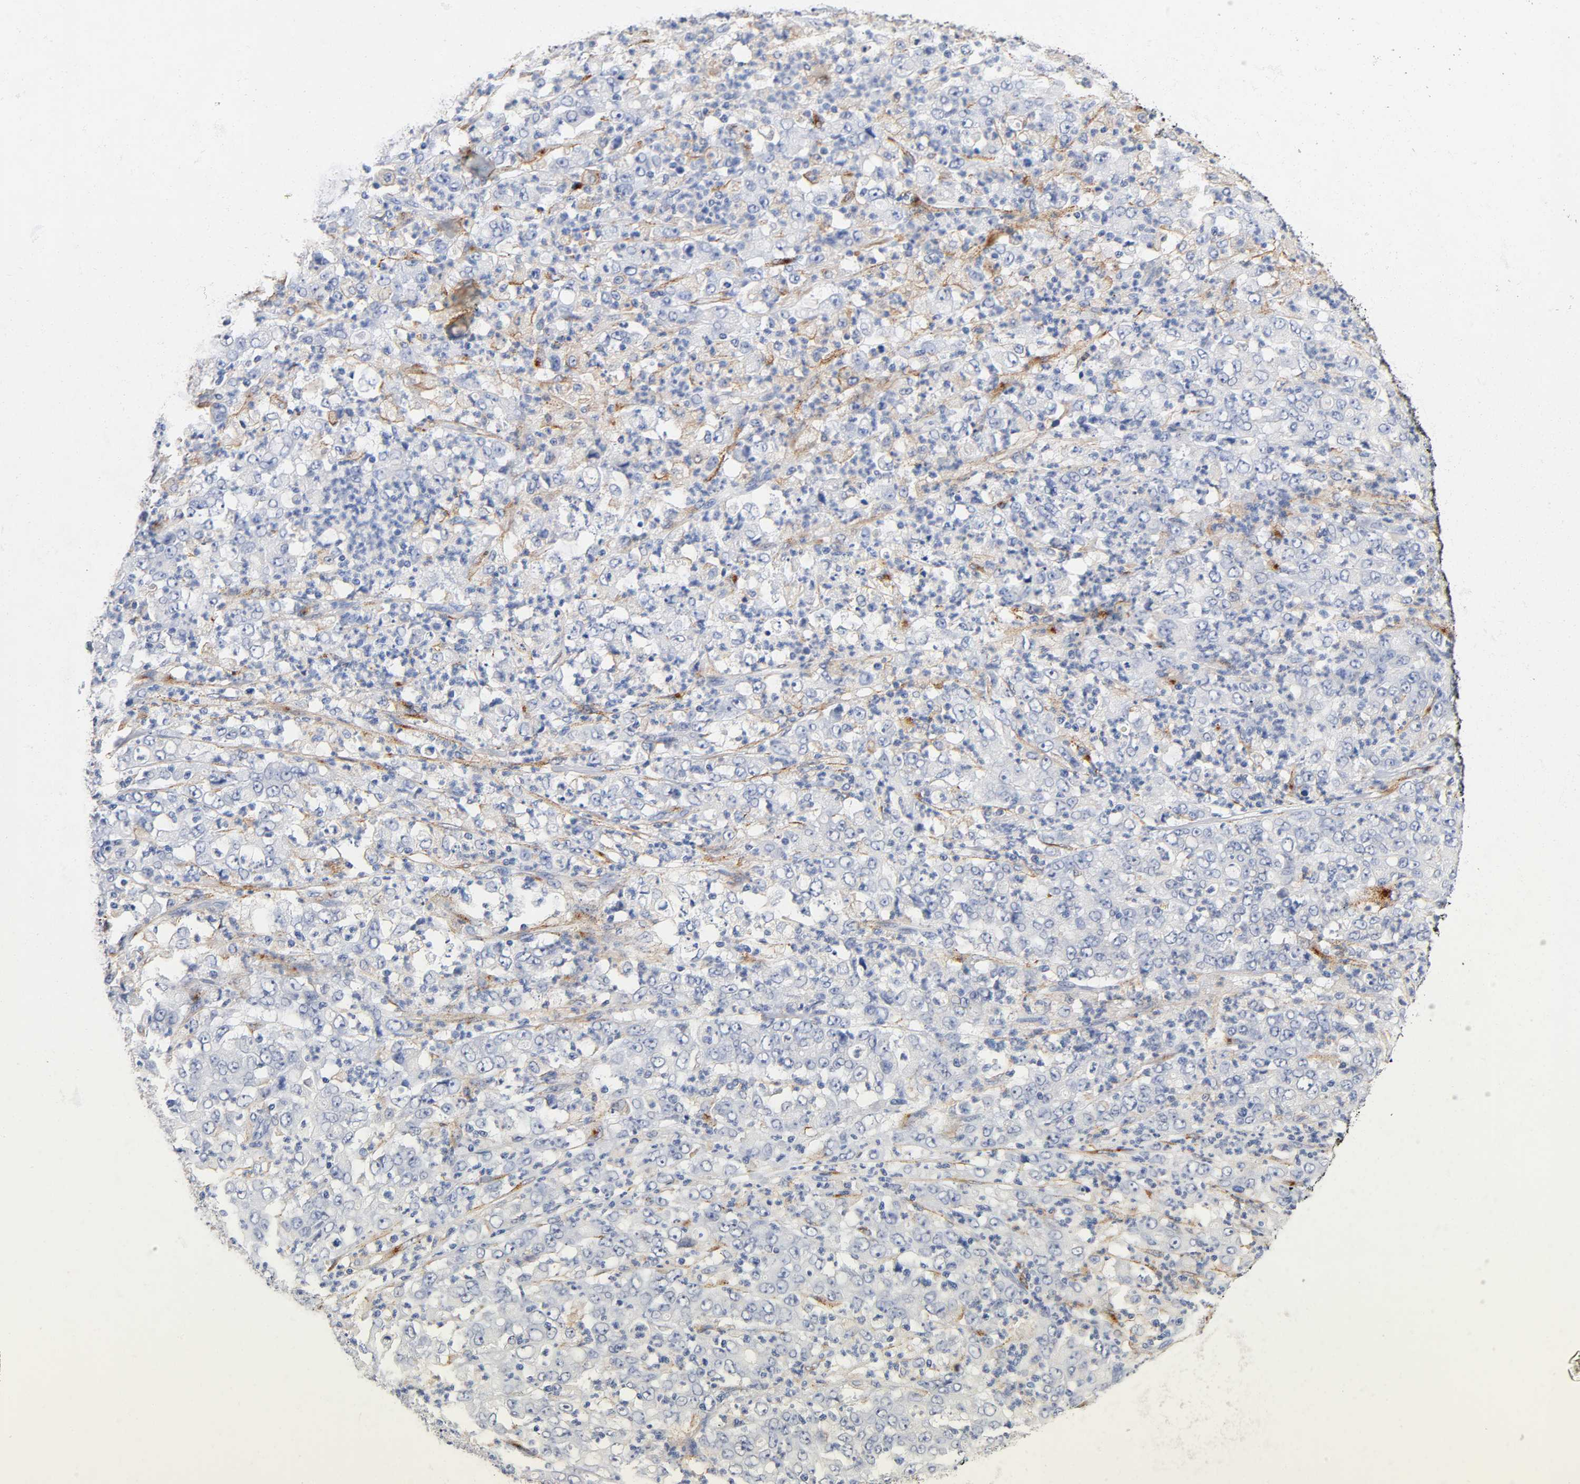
{"staining": {"intensity": "negative", "quantity": "none", "location": "none"}, "tissue": "stomach cancer", "cell_type": "Tumor cells", "image_type": "cancer", "snomed": [{"axis": "morphology", "description": "Adenocarcinoma, NOS"}, {"axis": "topography", "description": "Stomach, lower"}], "caption": "Tumor cells show no significant protein positivity in adenocarcinoma (stomach). Nuclei are stained in blue.", "gene": "LRP1", "patient": {"sex": "female", "age": 71}}